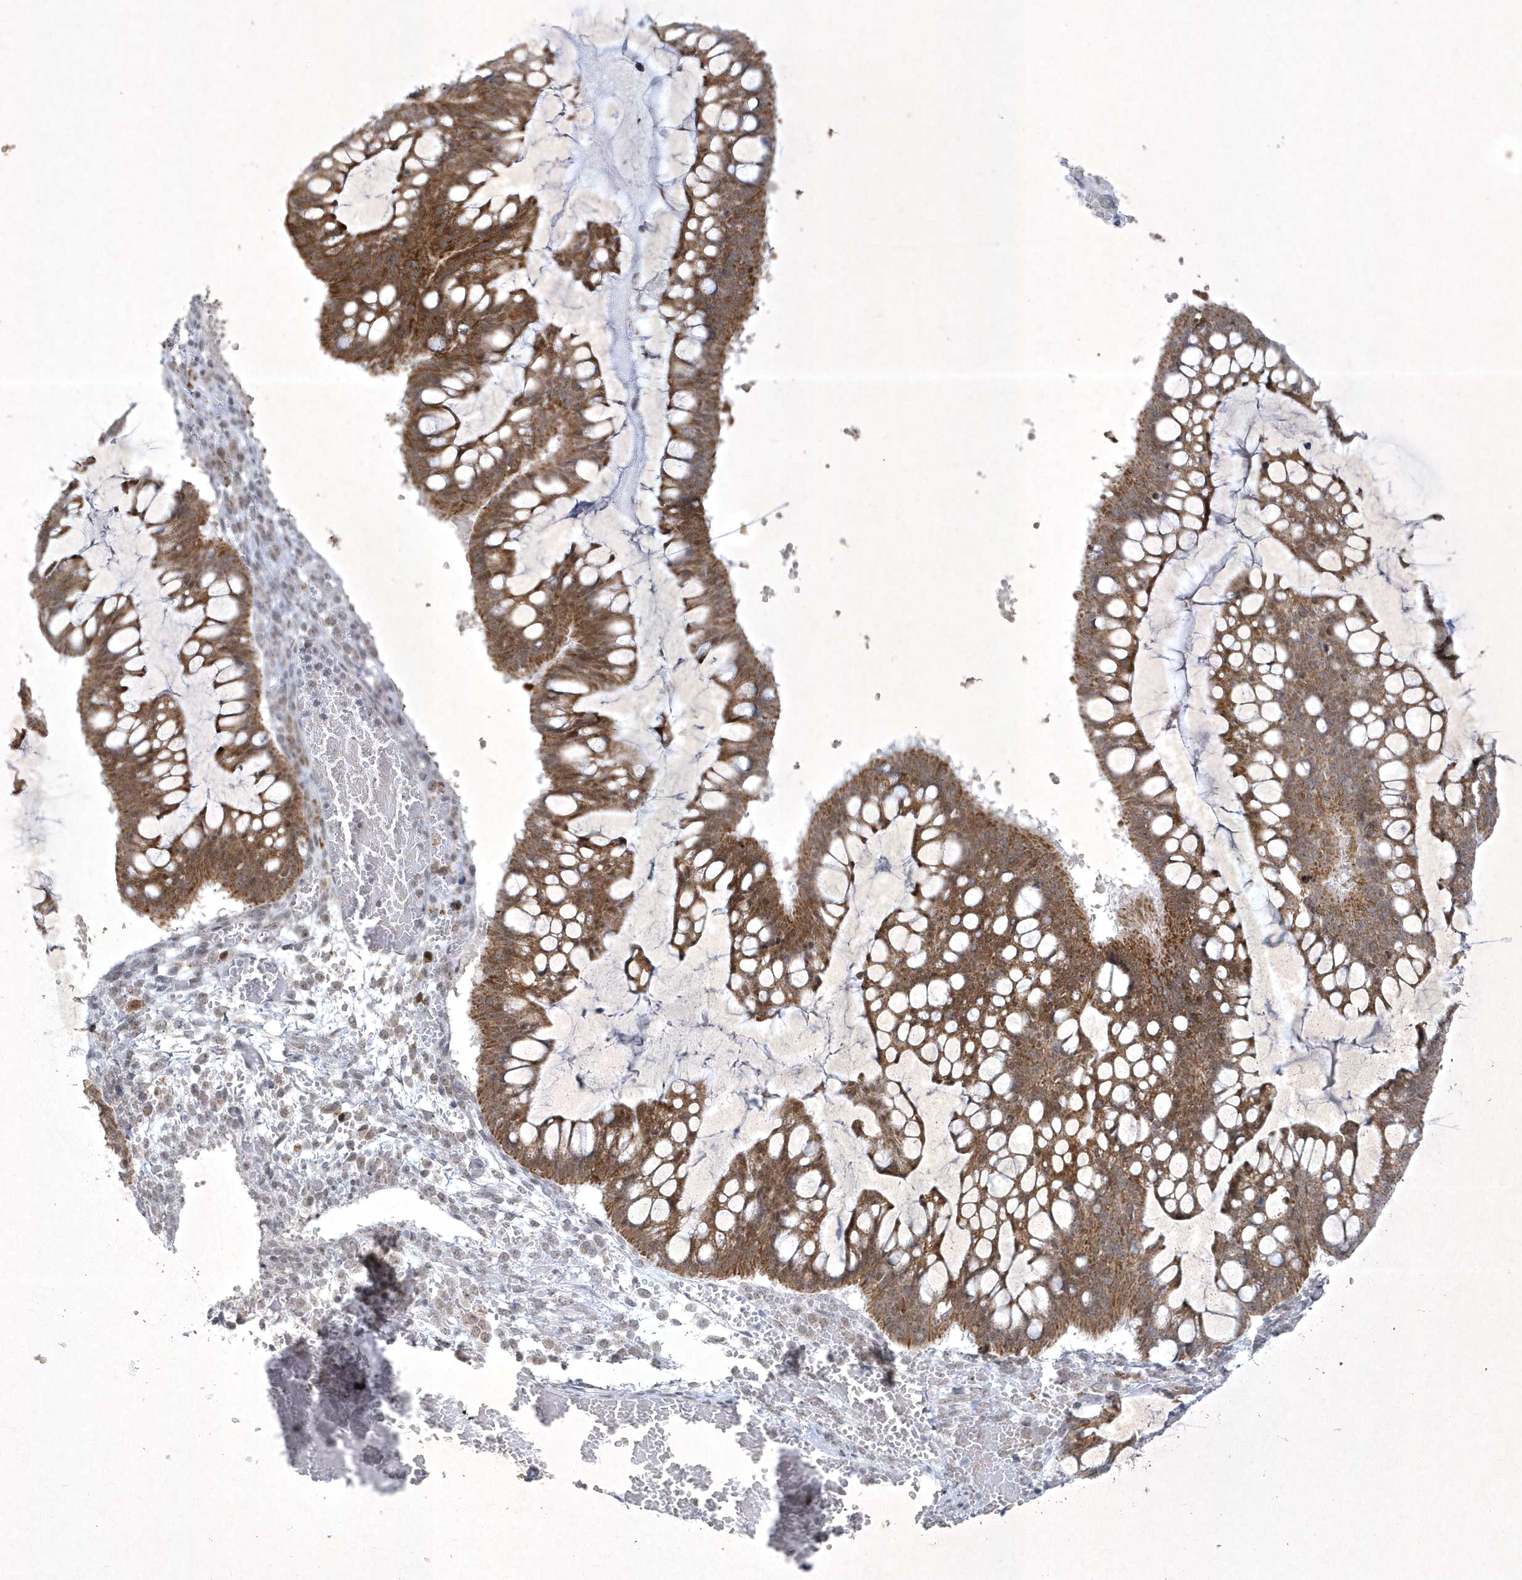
{"staining": {"intensity": "moderate", "quantity": ">75%", "location": "cytoplasmic/membranous,nuclear"}, "tissue": "ovarian cancer", "cell_type": "Tumor cells", "image_type": "cancer", "snomed": [{"axis": "morphology", "description": "Cystadenocarcinoma, mucinous, NOS"}, {"axis": "topography", "description": "Ovary"}], "caption": "The image exhibits a brown stain indicating the presence of a protein in the cytoplasmic/membranous and nuclear of tumor cells in mucinous cystadenocarcinoma (ovarian).", "gene": "ZBTB9", "patient": {"sex": "female", "age": 73}}